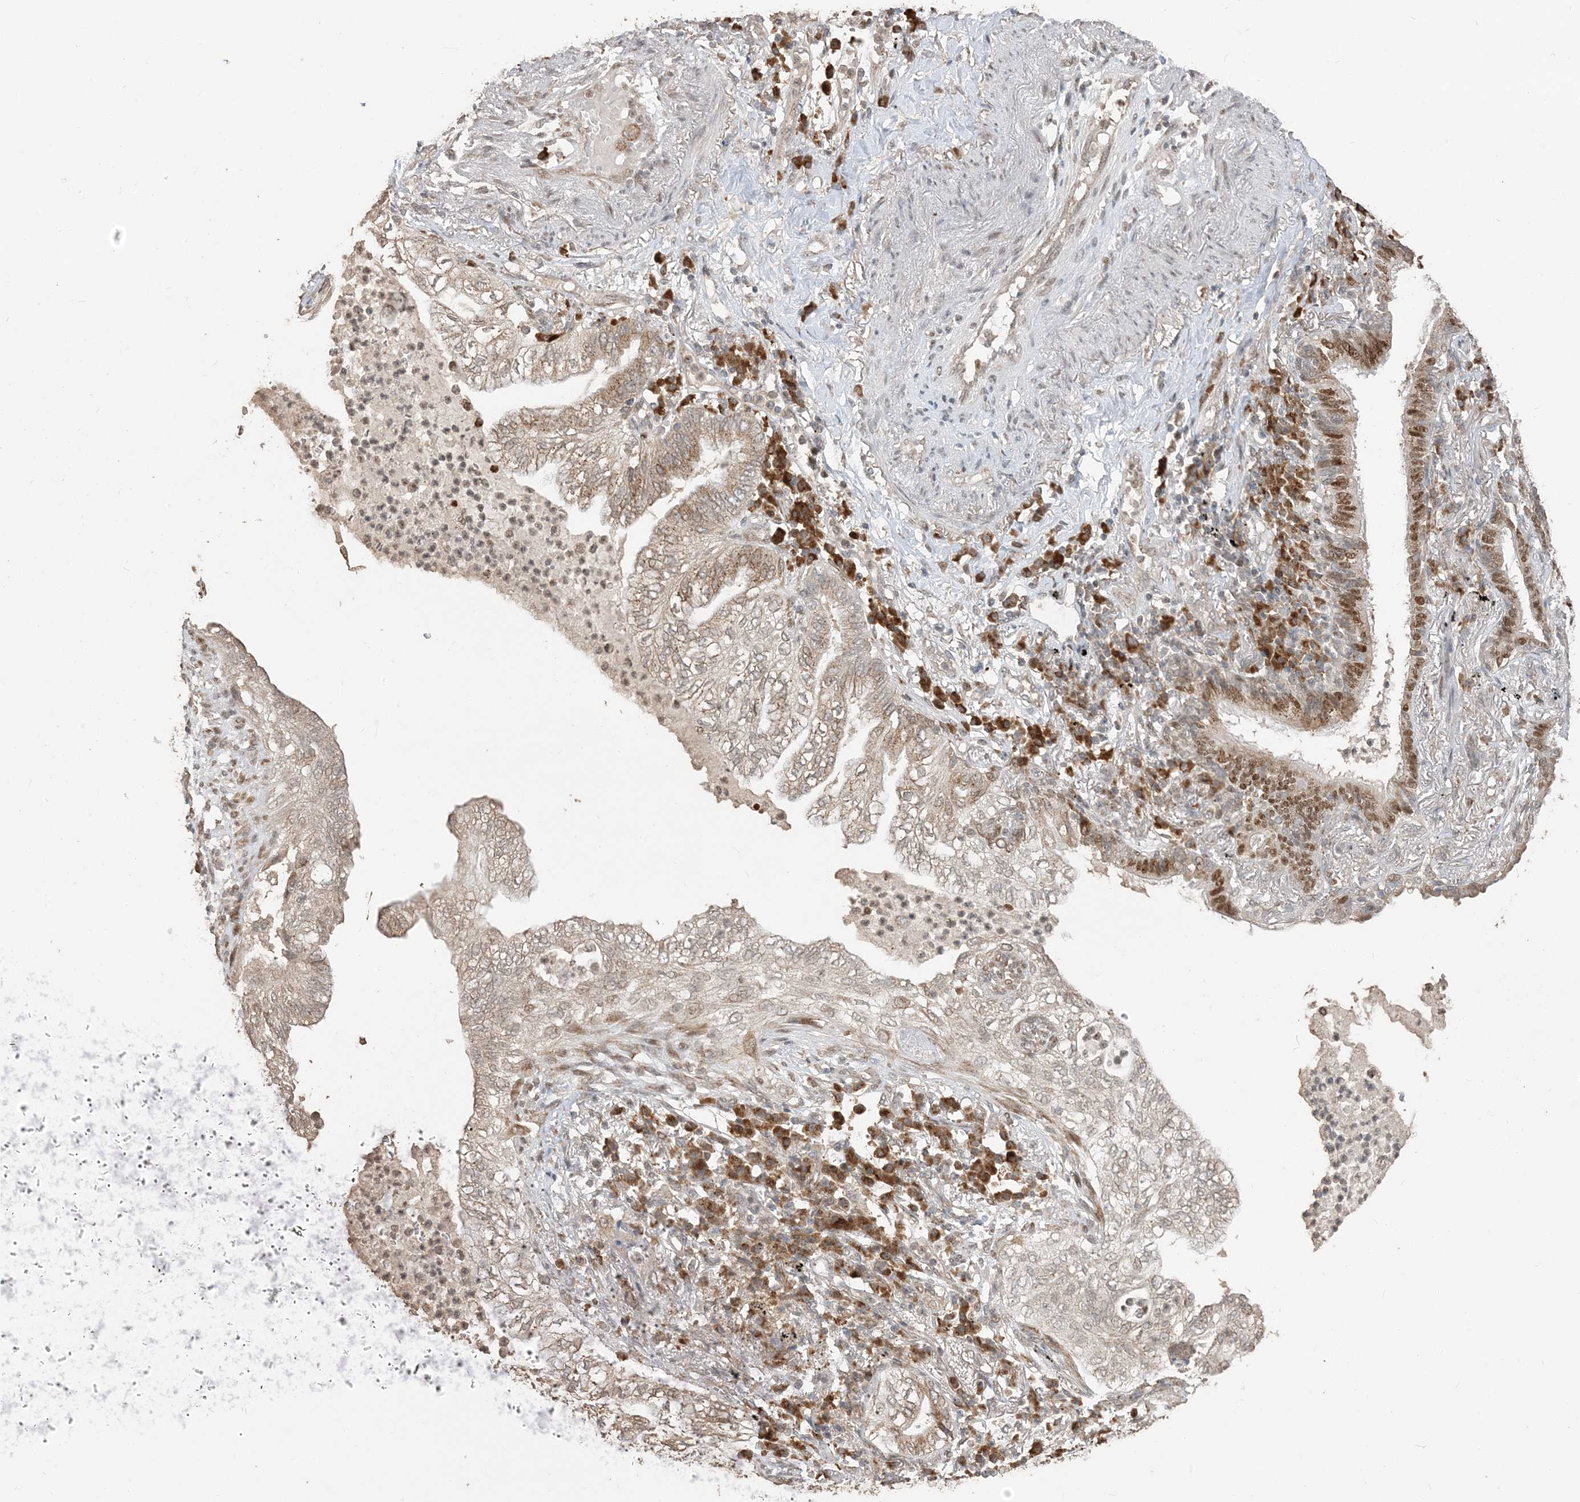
{"staining": {"intensity": "moderate", "quantity": "25%-75%", "location": "cytoplasmic/membranous,nuclear"}, "tissue": "lung cancer", "cell_type": "Tumor cells", "image_type": "cancer", "snomed": [{"axis": "morphology", "description": "Normal tissue, NOS"}, {"axis": "morphology", "description": "Adenocarcinoma, NOS"}, {"axis": "topography", "description": "Bronchus"}, {"axis": "topography", "description": "Lung"}], "caption": "Approximately 25%-75% of tumor cells in adenocarcinoma (lung) exhibit moderate cytoplasmic/membranous and nuclear protein expression as visualized by brown immunohistochemical staining.", "gene": "RER1", "patient": {"sex": "female", "age": 70}}